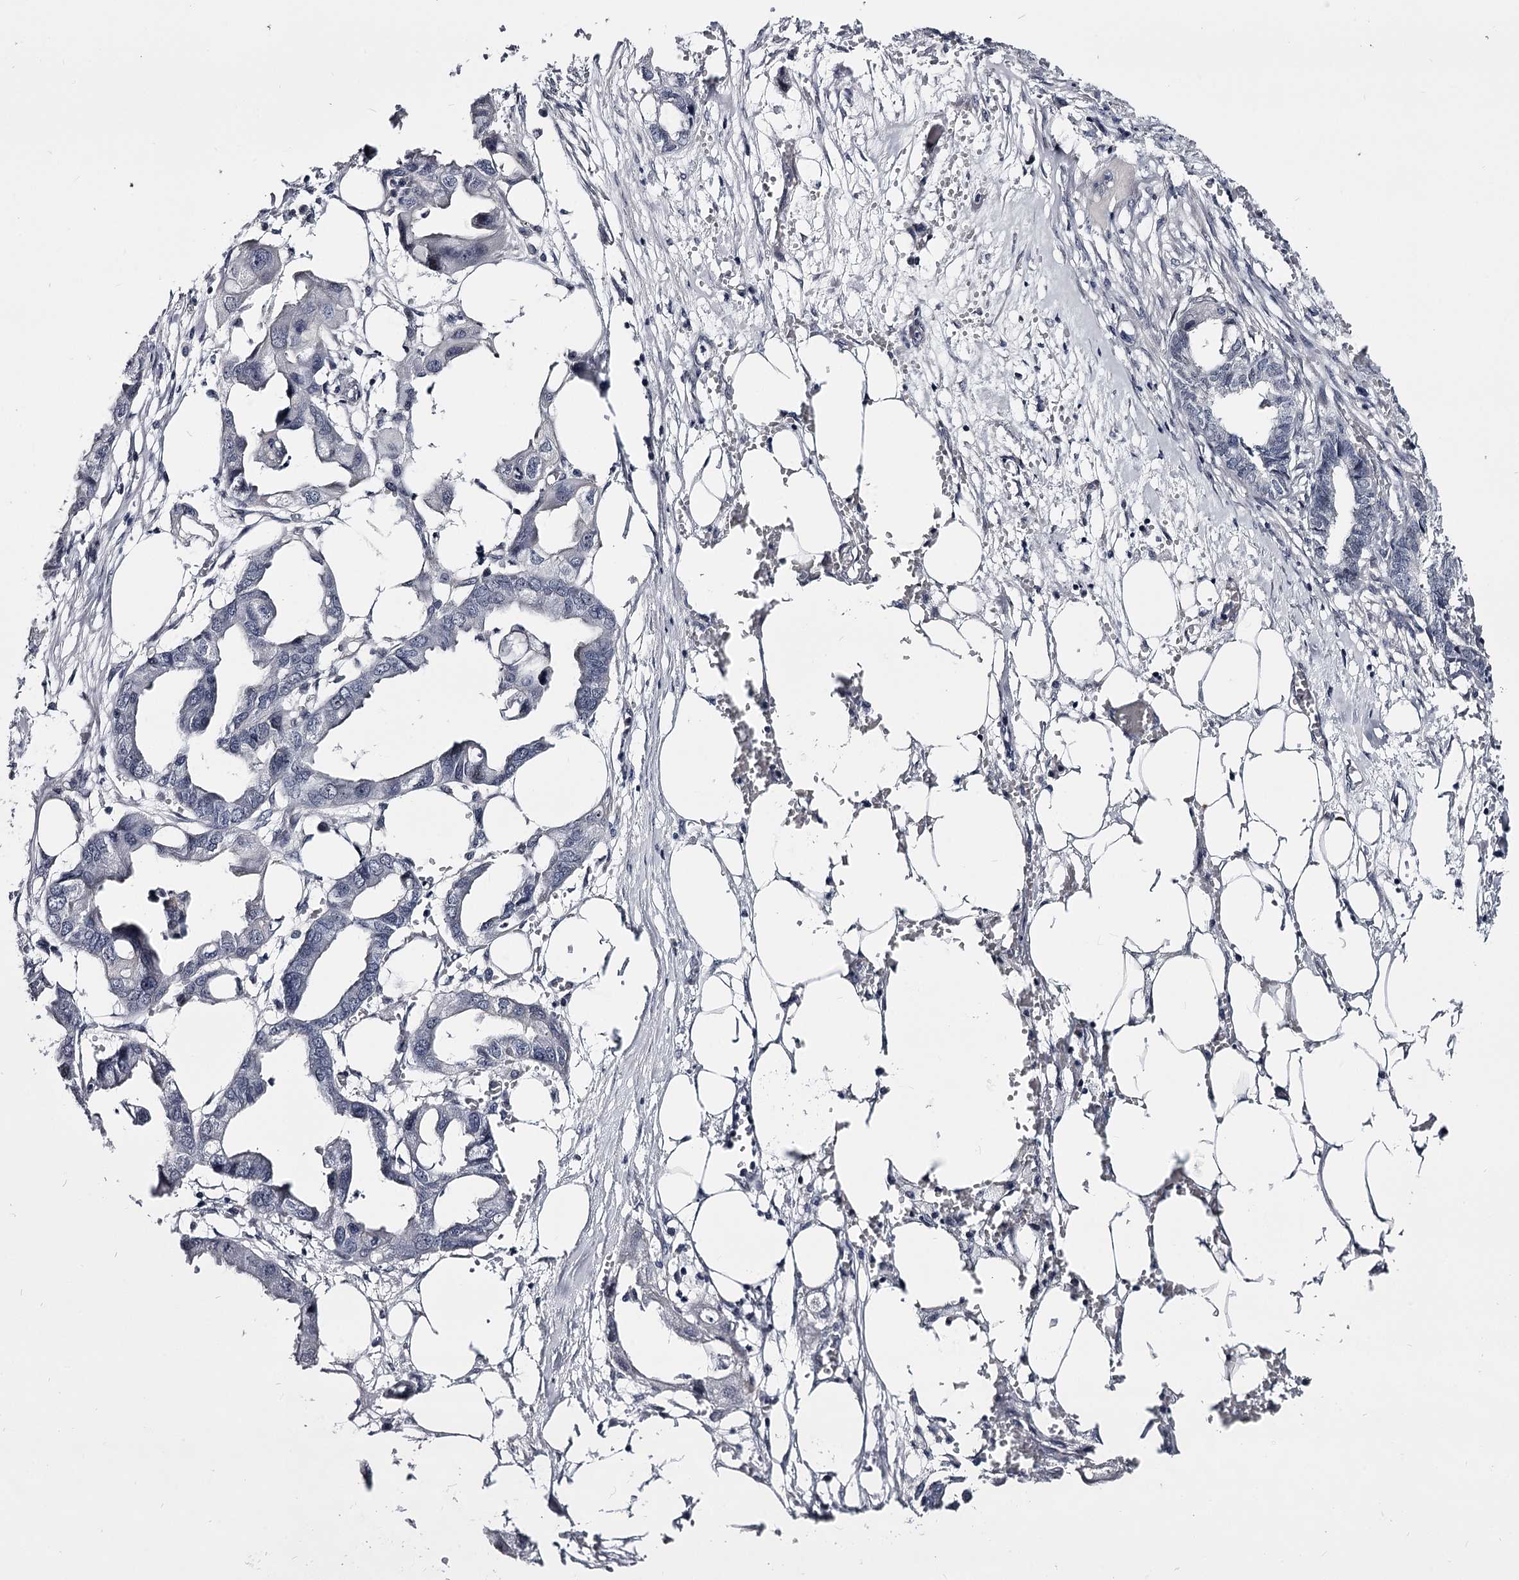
{"staining": {"intensity": "negative", "quantity": "none", "location": "none"}, "tissue": "endometrial cancer", "cell_type": "Tumor cells", "image_type": "cancer", "snomed": [{"axis": "morphology", "description": "Adenocarcinoma, NOS"}, {"axis": "morphology", "description": "Adenocarcinoma, metastatic, NOS"}, {"axis": "topography", "description": "Adipose tissue"}, {"axis": "topography", "description": "Endometrium"}], "caption": "The micrograph displays no significant positivity in tumor cells of endometrial adenocarcinoma.", "gene": "OVOL2", "patient": {"sex": "female", "age": 67}}